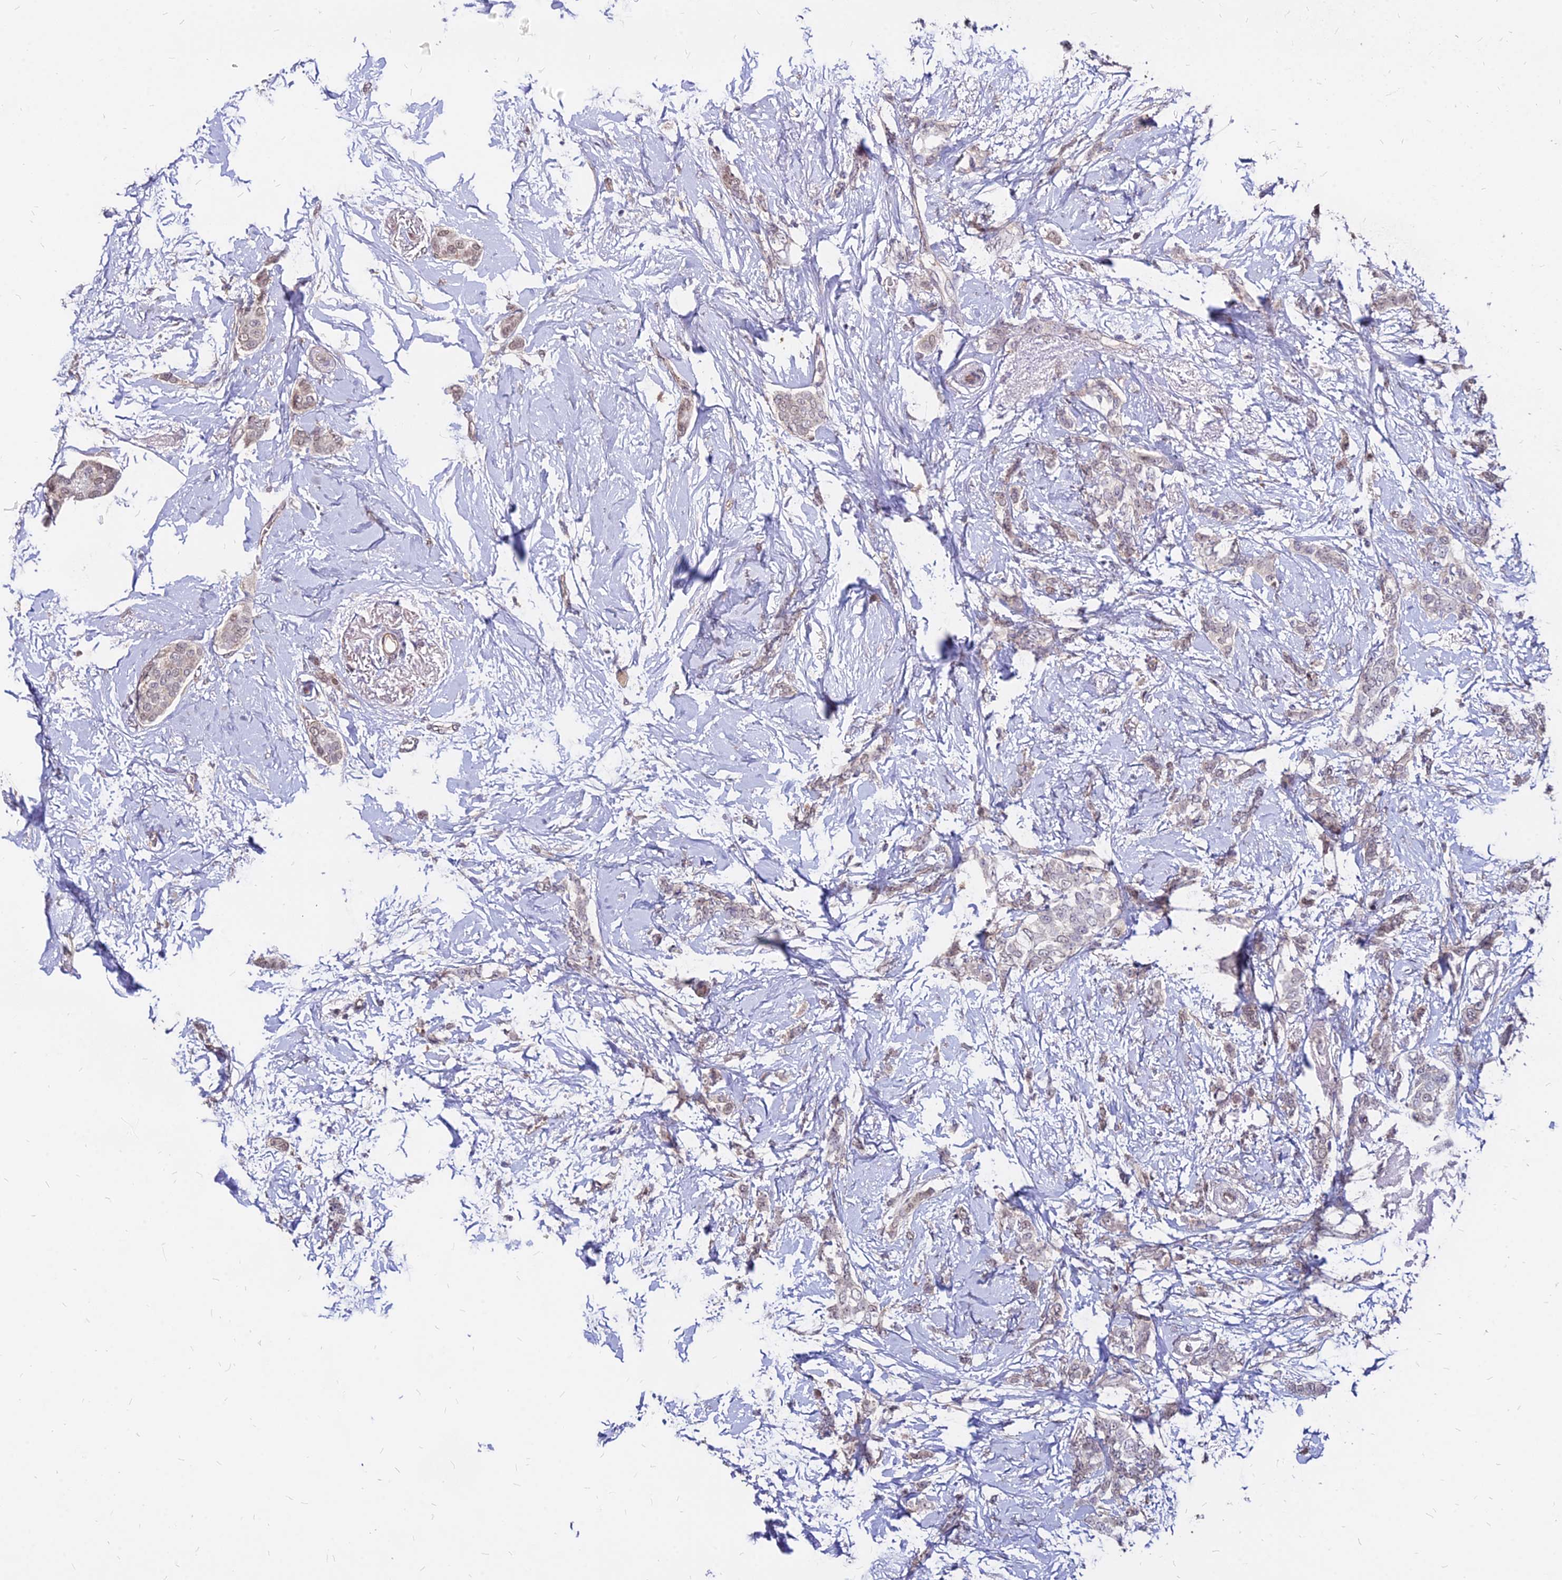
{"staining": {"intensity": "weak", "quantity": "25%-75%", "location": "nuclear"}, "tissue": "breast cancer", "cell_type": "Tumor cells", "image_type": "cancer", "snomed": [{"axis": "morphology", "description": "Duct carcinoma"}, {"axis": "topography", "description": "Breast"}], "caption": "A micrograph of breast cancer (infiltrating ductal carcinoma) stained for a protein shows weak nuclear brown staining in tumor cells. Immunohistochemistry stains the protein of interest in brown and the nuclei are stained blue.", "gene": "C11orf68", "patient": {"sex": "female", "age": 72}}